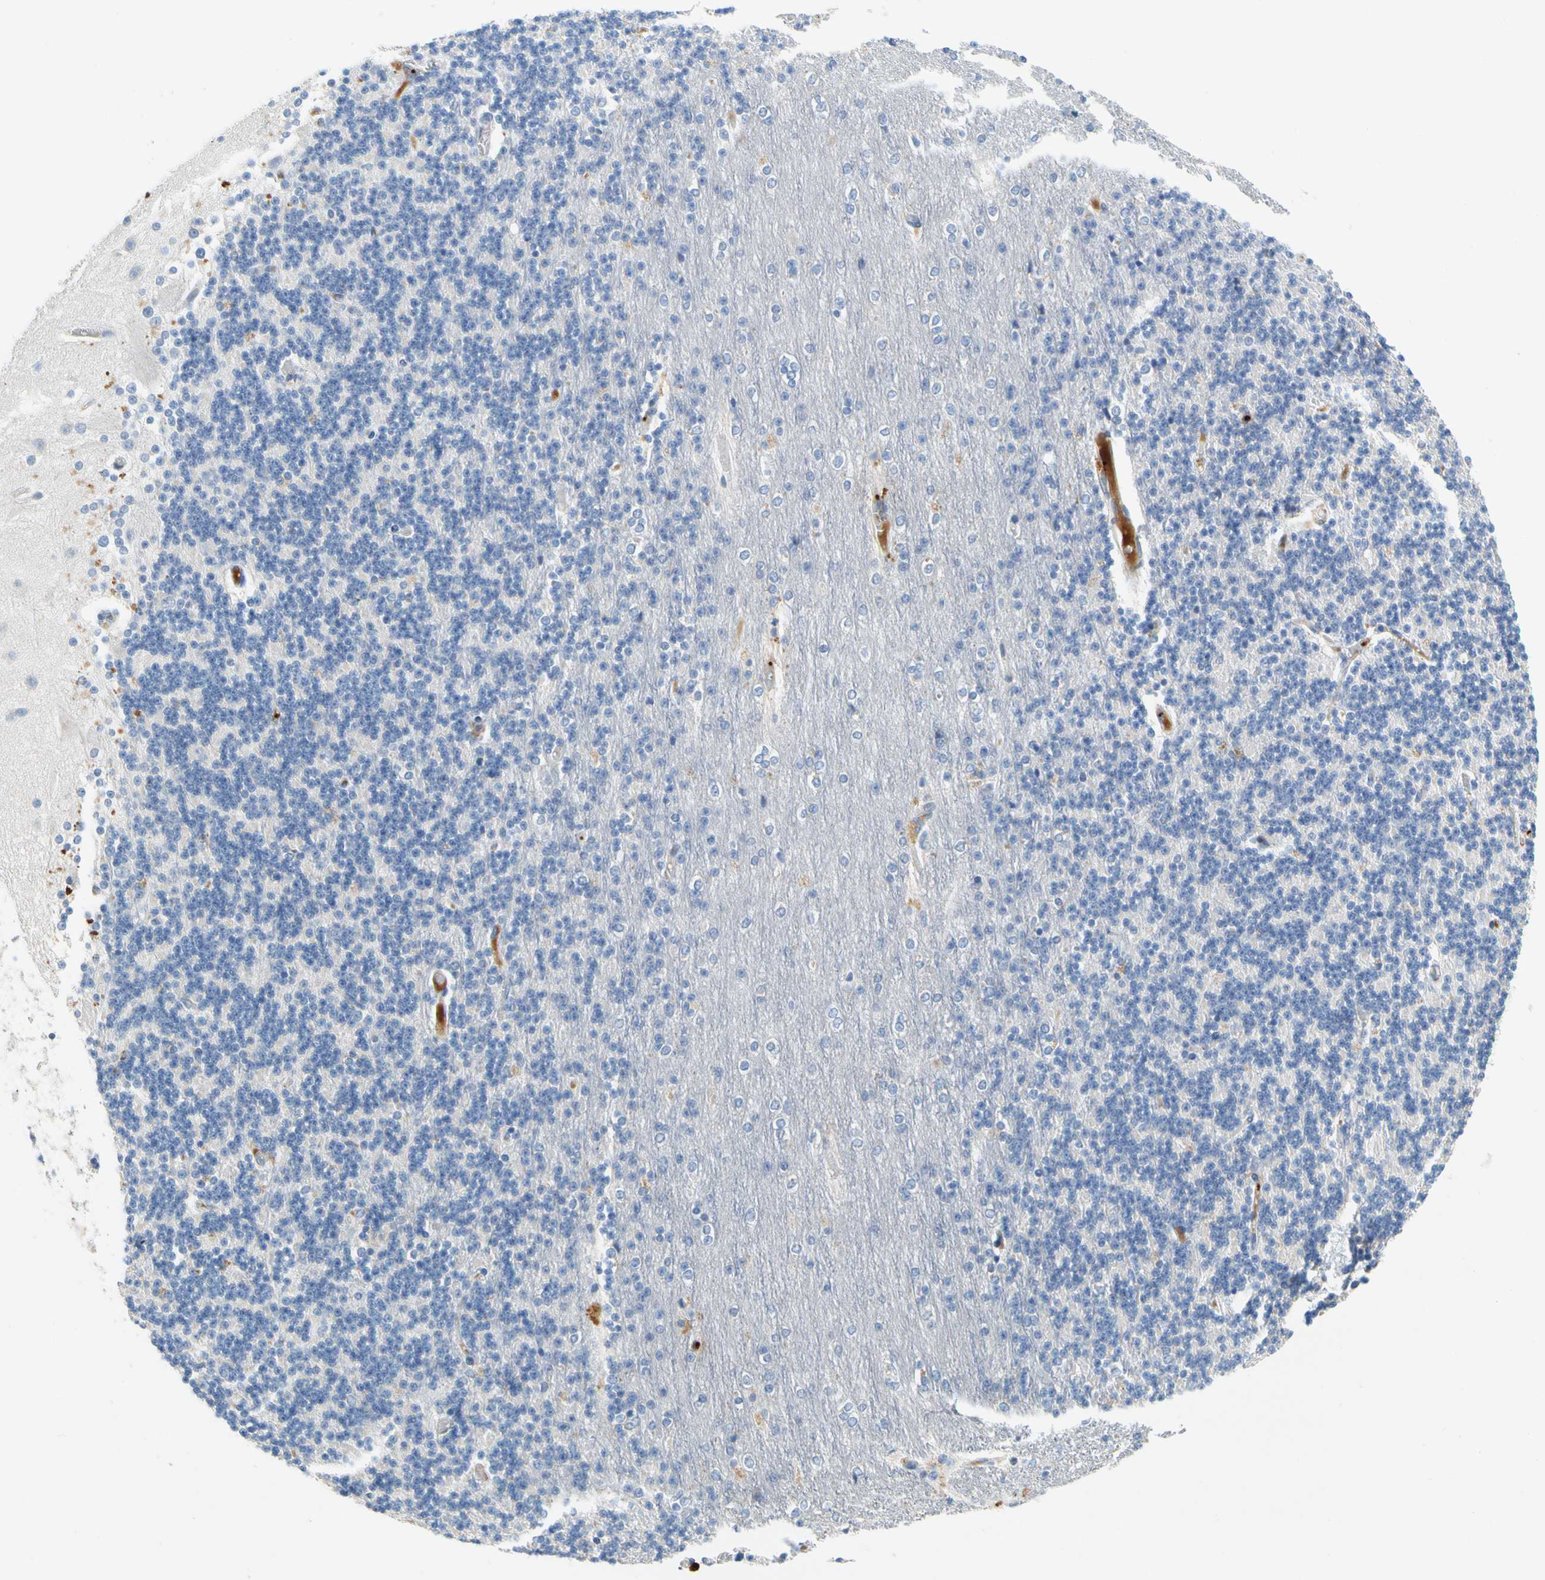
{"staining": {"intensity": "negative", "quantity": "none", "location": "none"}, "tissue": "cerebellum", "cell_type": "Cells in granular layer", "image_type": "normal", "snomed": [{"axis": "morphology", "description": "Normal tissue, NOS"}, {"axis": "topography", "description": "Cerebellum"}], "caption": "Cells in granular layer show no significant positivity in unremarkable cerebellum. The staining was performed using DAB (3,3'-diaminobenzidine) to visualize the protein expression in brown, while the nuclei were stained in blue with hematoxylin (Magnification: 20x).", "gene": "ENSG00000288796", "patient": {"sex": "female", "age": 54}}